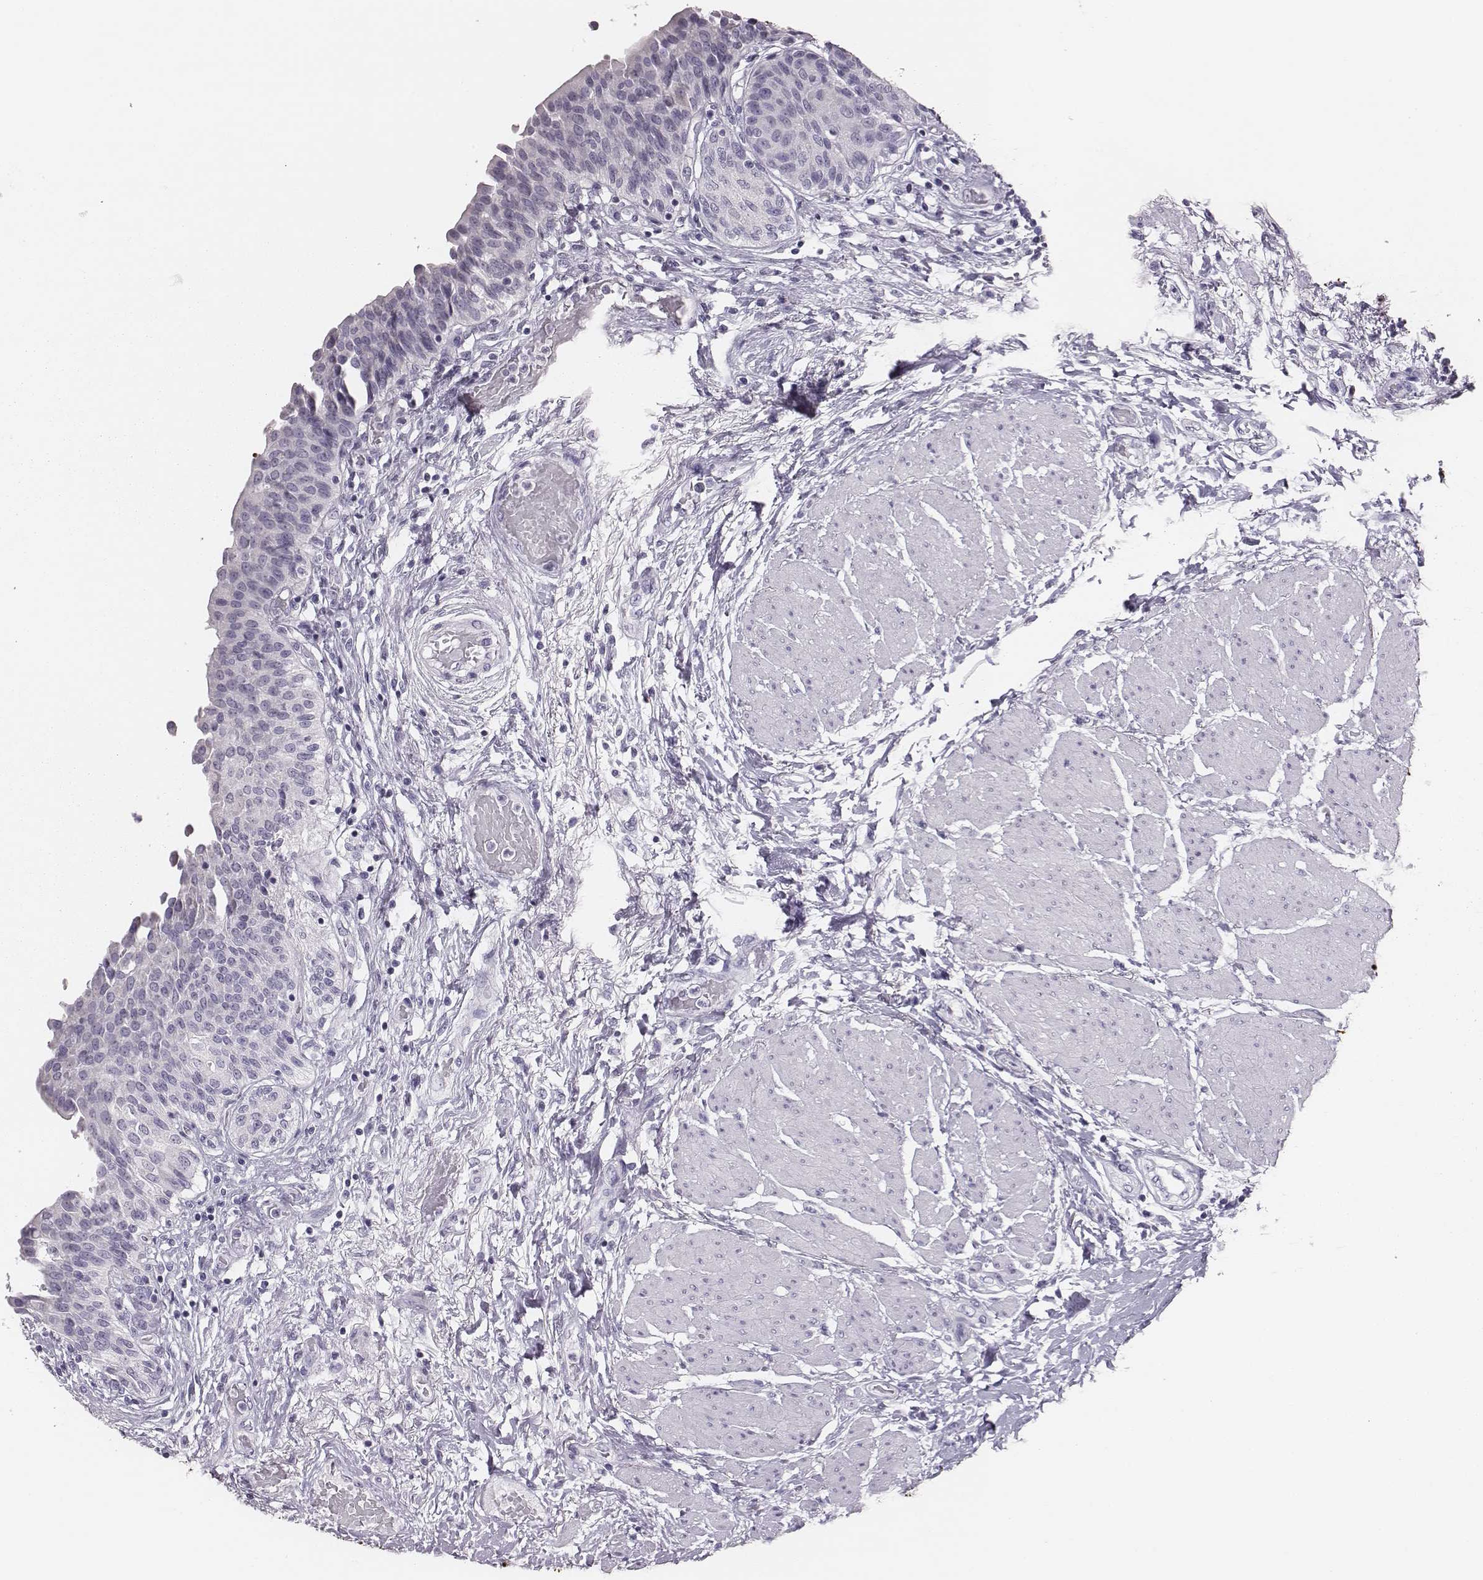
{"staining": {"intensity": "negative", "quantity": "none", "location": "none"}, "tissue": "urinary bladder", "cell_type": "Urothelial cells", "image_type": "normal", "snomed": [{"axis": "morphology", "description": "Normal tissue, NOS"}, {"axis": "morphology", "description": "Metaplasia, NOS"}, {"axis": "topography", "description": "Urinary bladder"}], "caption": "Protein analysis of normal urinary bladder demonstrates no significant expression in urothelial cells.", "gene": "H1", "patient": {"sex": "male", "age": 68}}